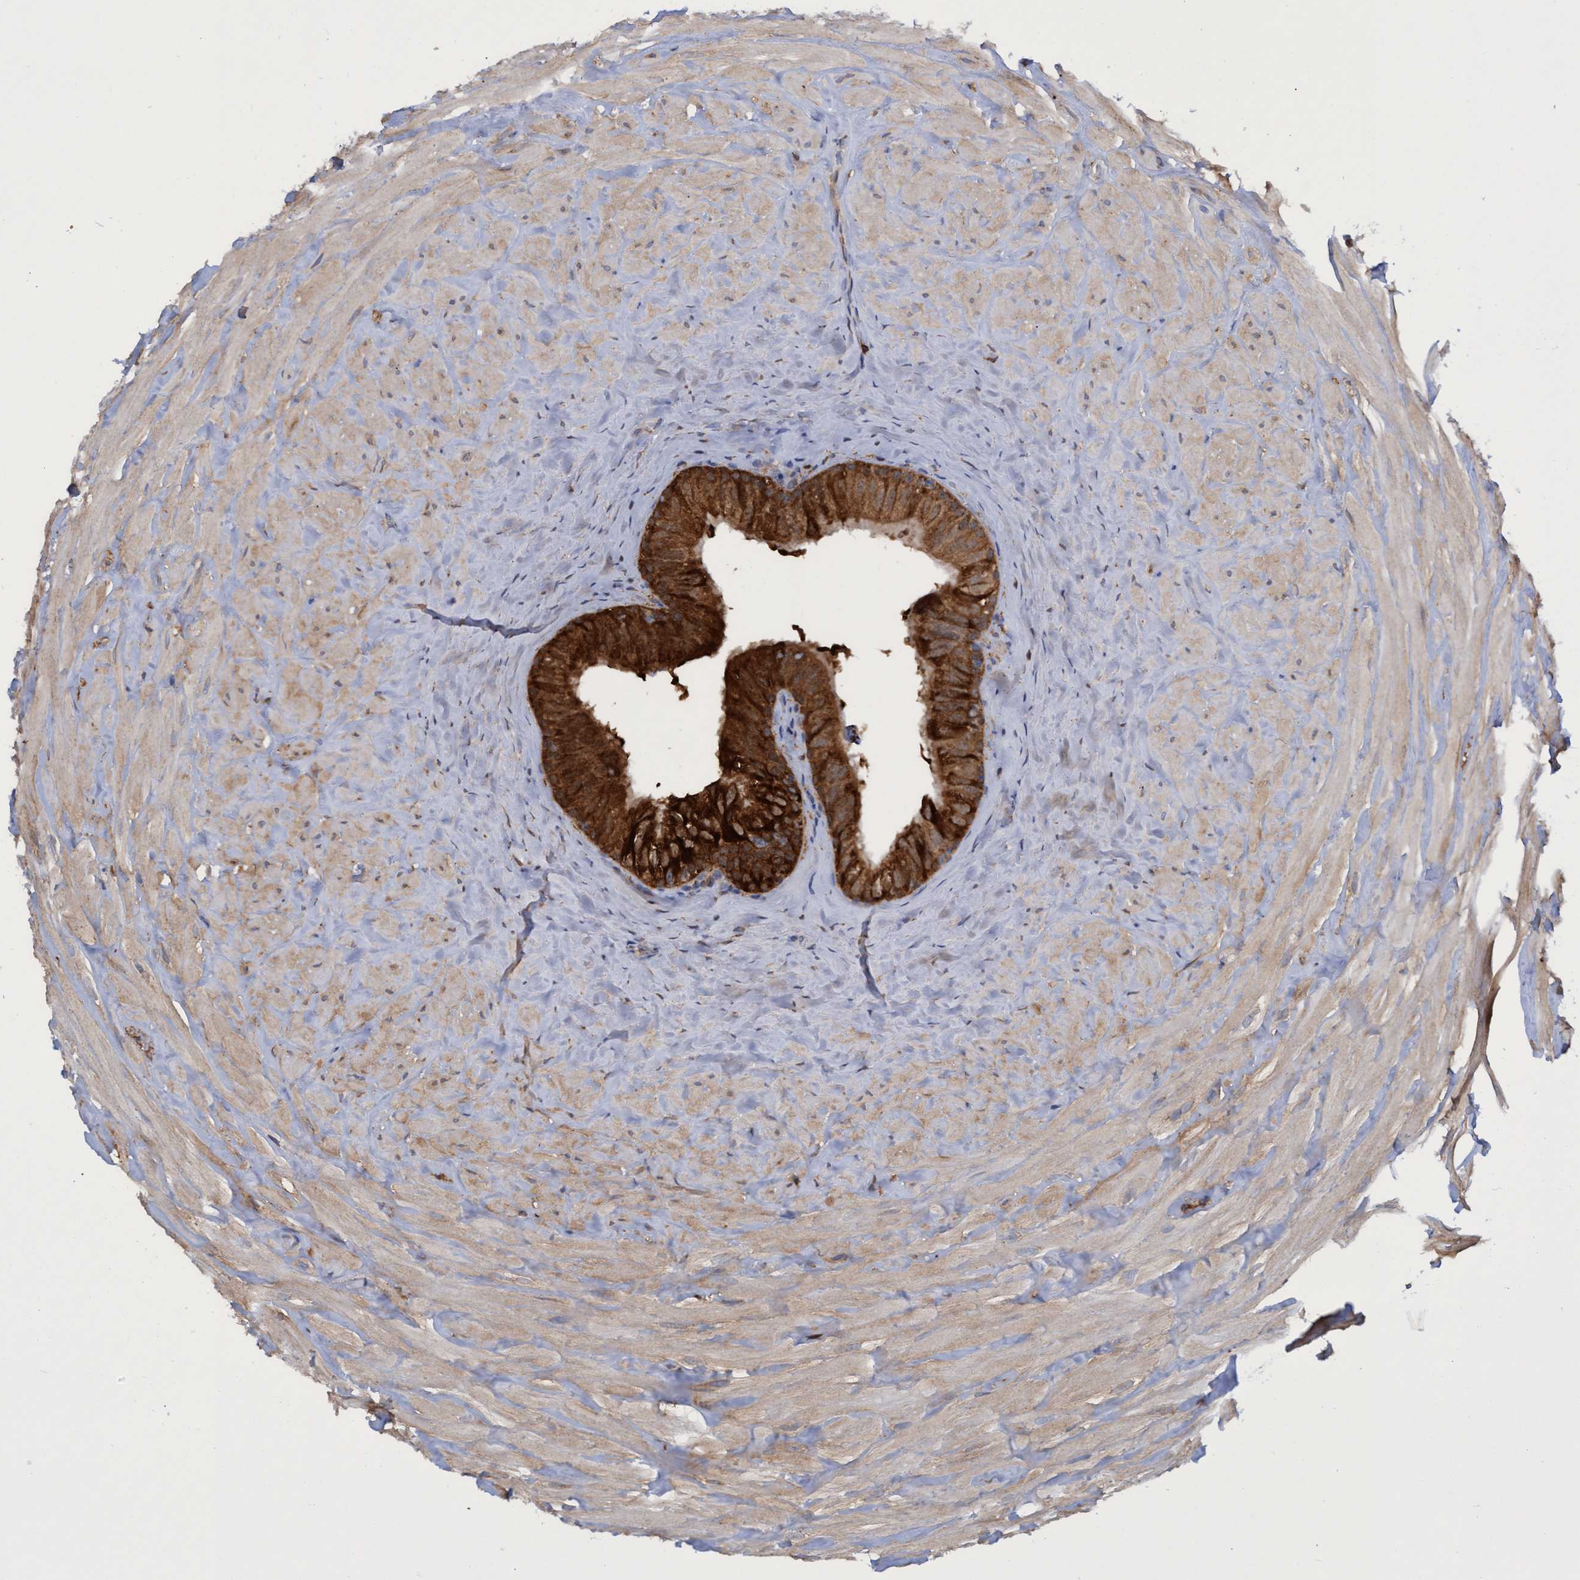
{"staining": {"intensity": "strong", "quantity": ">75%", "location": "cytoplasmic/membranous"}, "tissue": "epididymis", "cell_type": "Glandular cells", "image_type": "normal", "snomed": [{"axis": "morphology", "description": "Normal tissue, NOS"}, {"axis": "topography", "description": "Ureter, NOS"}], "caption": "The immunohistochemical stain highlights strong cytoplasmic/membranous staining in glandular cells of benign epididymis.", "gene": "CRYZ", "patient": {"sex": "male", "age": 61}}